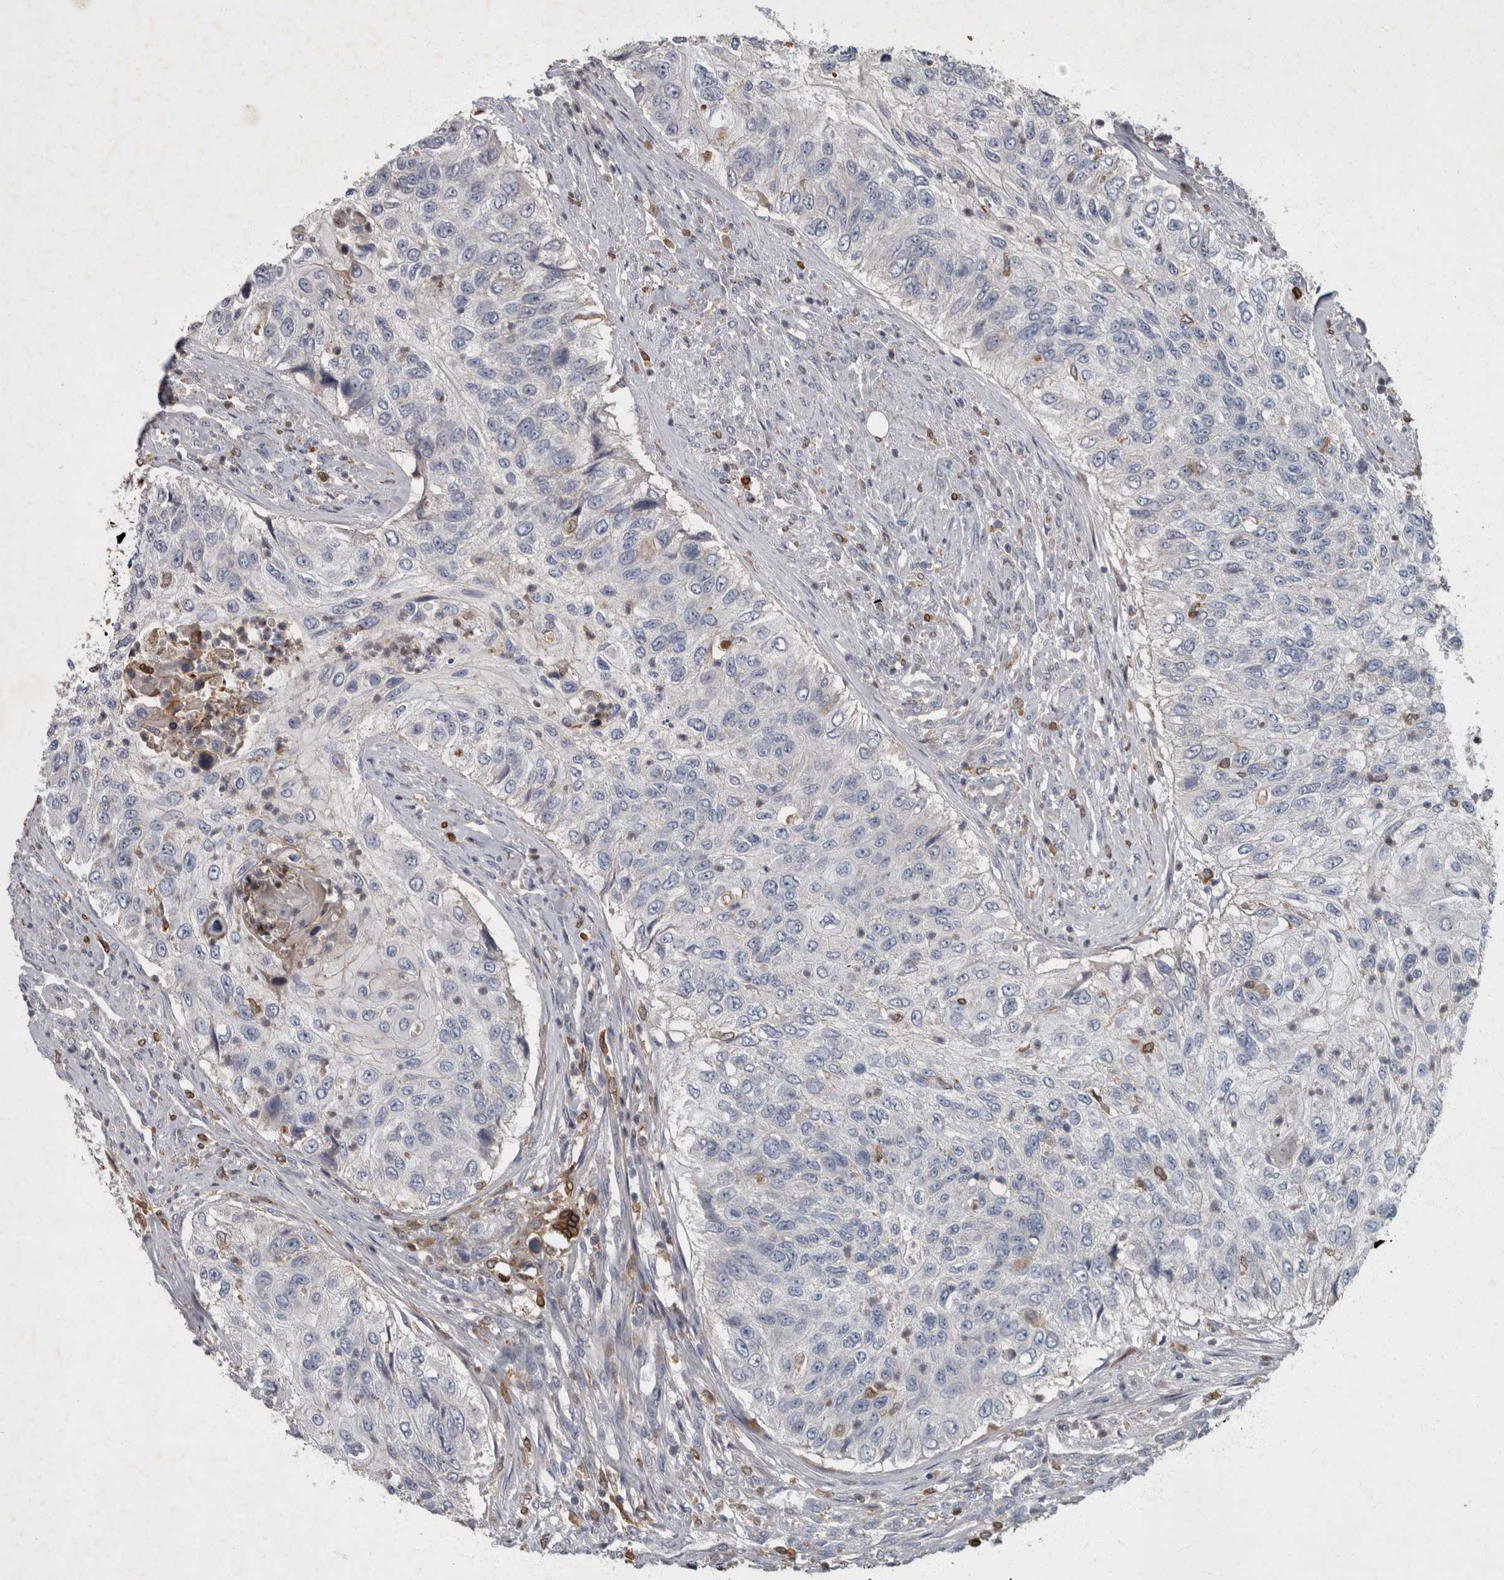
{"staining": {"intensity": "negative", "quantity": "none", "location": "none"}, "tissue": "urothelial cancer", "cell_type": "Tumor cells", "image_type": "cancer", "snomed": [{"axis": "morphology", "description": "Urothelial carcinoma, High grade"}, {"axis": "topography", "description": "Urinary bladder"}], "caption": "Tumor cells show no significant positivity in urothelial cancer. (DAB immunohistochemistry (IHC) visualized using brightfield microscopy, high magnification).", "gene": "PPP1R3C", "patient": {"sex": "female", "age": 60}}